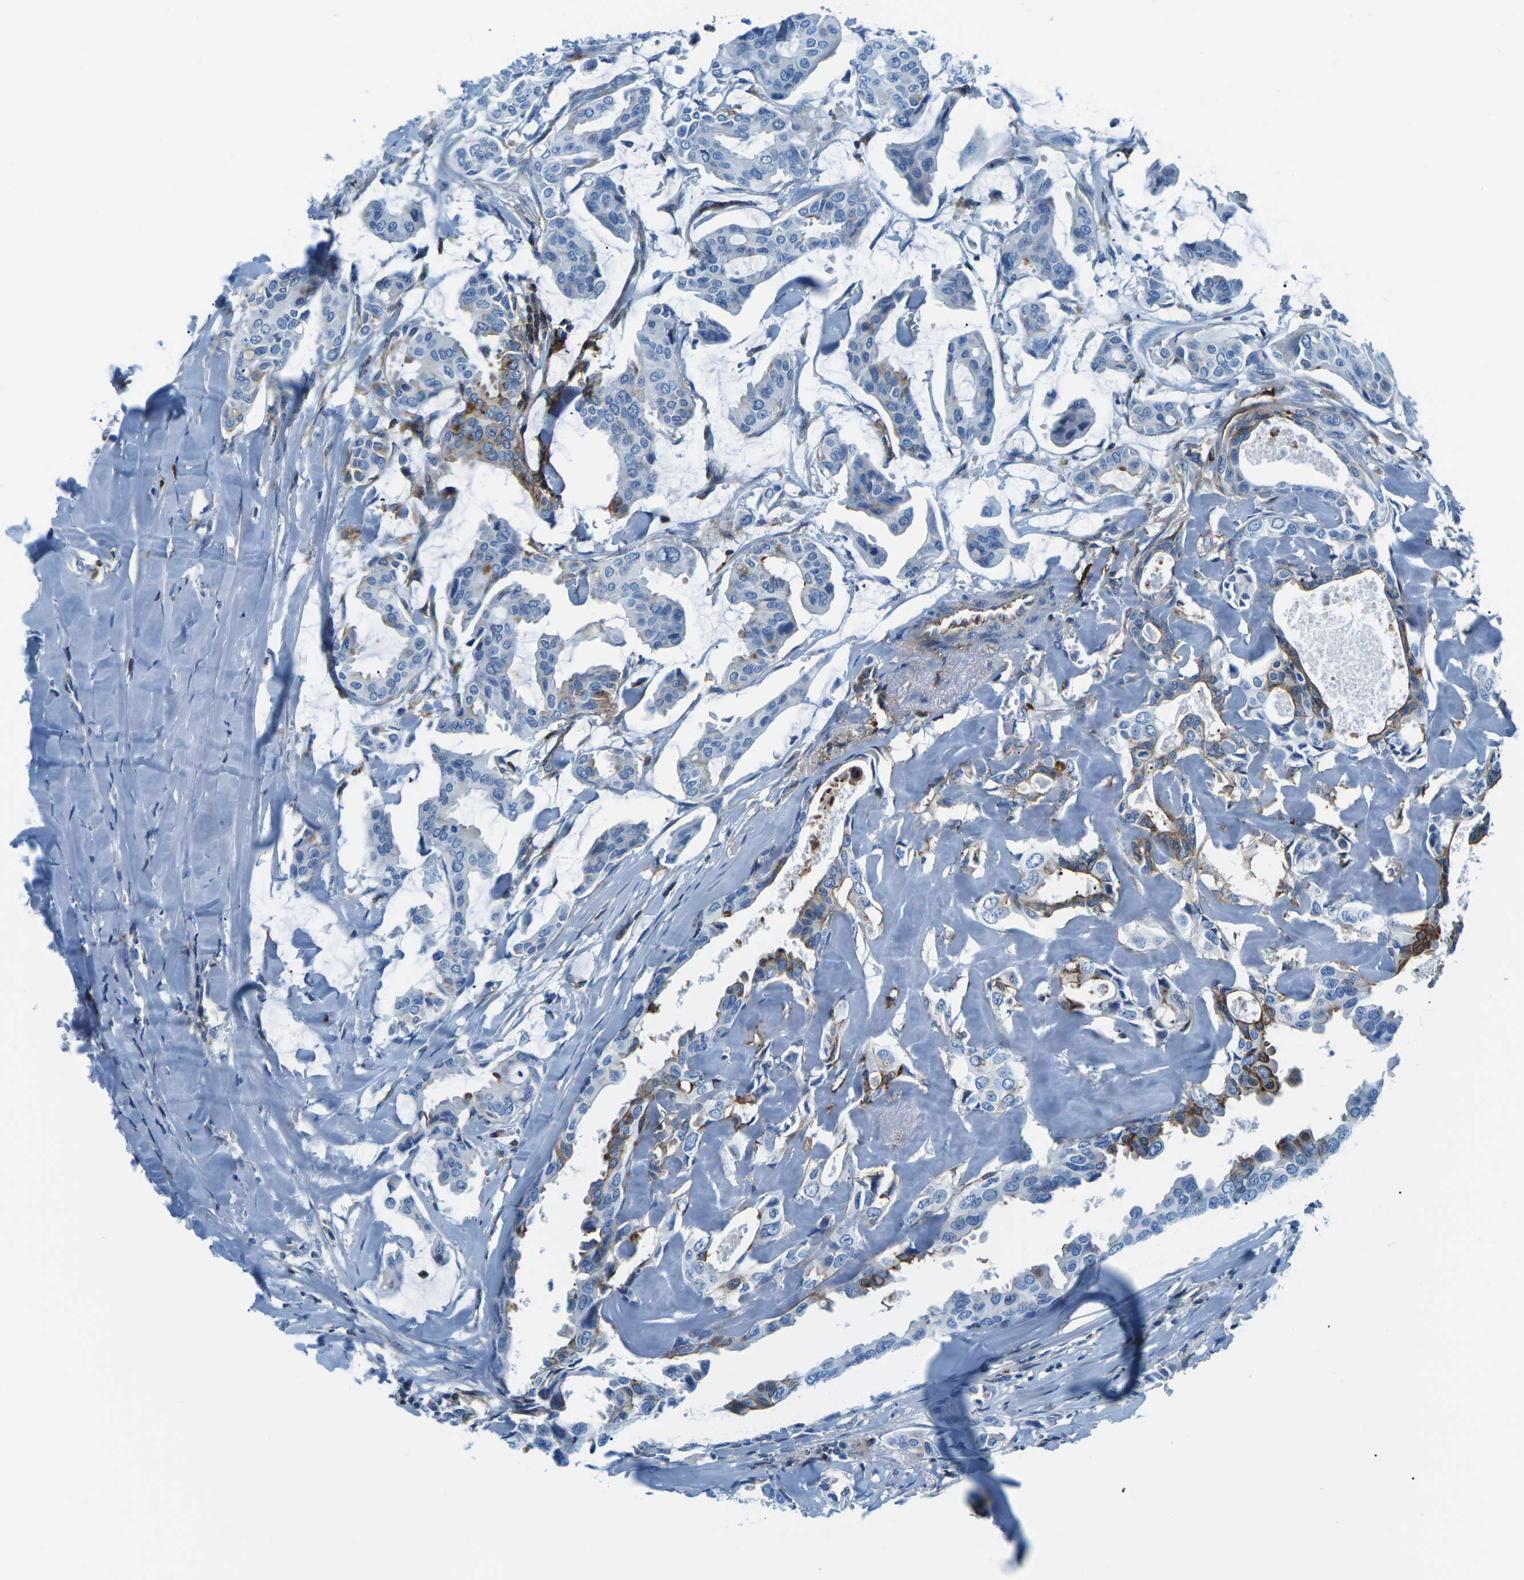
{"staining": {"intensity": "negative", "quantity": "none", "location": "none"}, "tissue": "head and neck cancer", "cell_type": "Tumor cells", "image_type": "cancer", "snomed": [{"axis": "morphology", "description": "Adenocarcinoma, NOS"}, {"axis": "topography", "description": "Salivary gland"}, {"axis": "topography", "description": "Head-Neck"}], "caption": "IHC image of adenocarcinoma (head and neck) stained for a protein (brown), which shows no staining in tumor cells.", "gene": "SOCS4", "patient": {"sex": "female", "age": 59}}